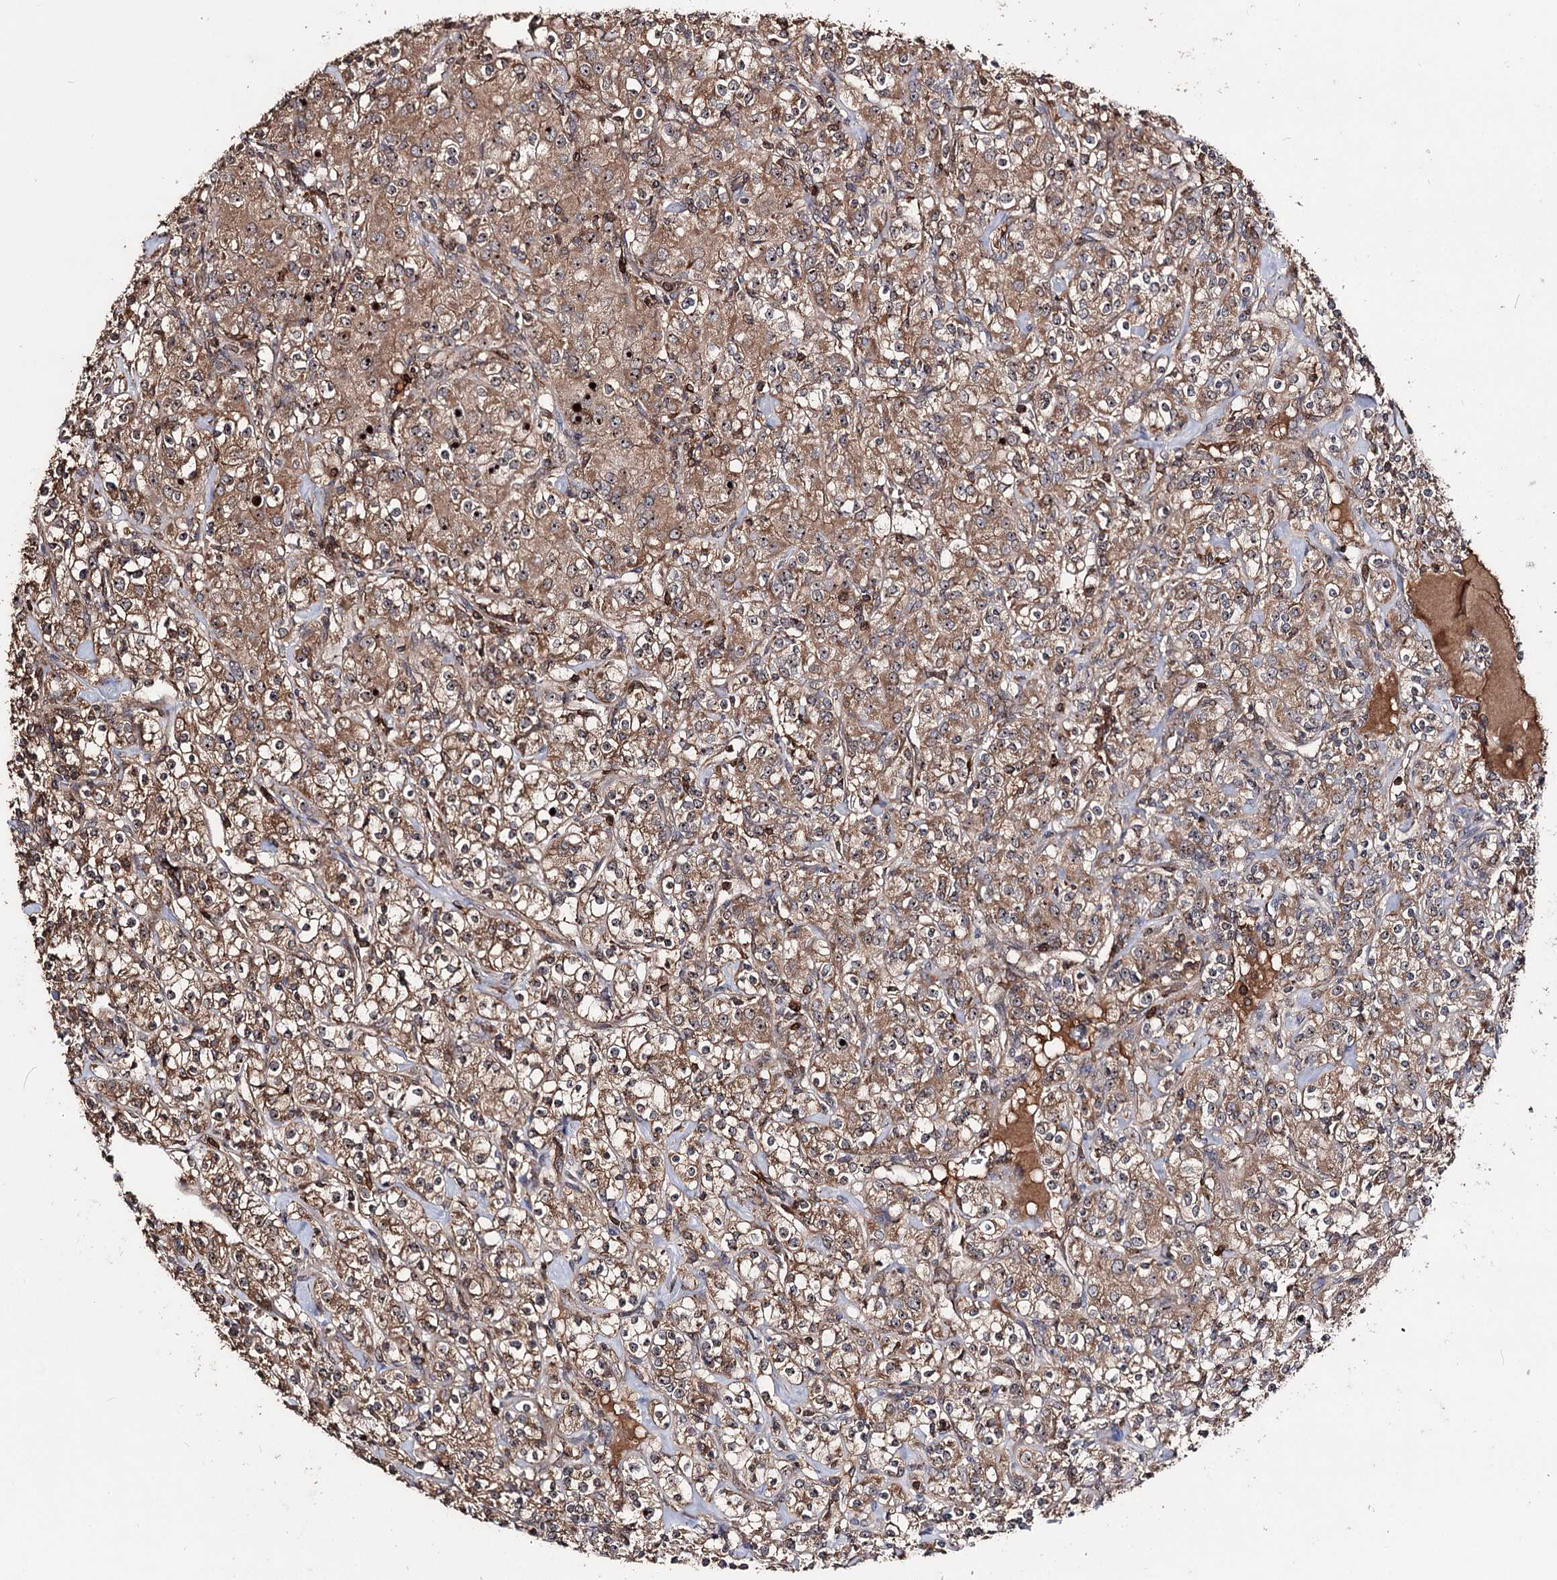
{"staining": {"intensity": "moderate", "quantity": ">75%", "location": "cytoplasmic/membranous,nuclear"}, "tissue": "renal cancer", "cell_type": "Tumor cells", "image_type": "cancer", "snomed": [{"axis": "morphology", "description": "Adenocarcinoma, NOS"}, {"axis": "topography", "description": "Kidney"}], "caption": "The image exhibits staining of renal cancer, revealing moderate cytoplasmic/membranous and nuclear protein positivity (brown color) within tumor cells. (DAB (3,3'-diaminobenzidine) IHC with brightfield microscopy, high magnification).", "gene": "FAM53B", "patient": {"sex": "male", "age": 77}}